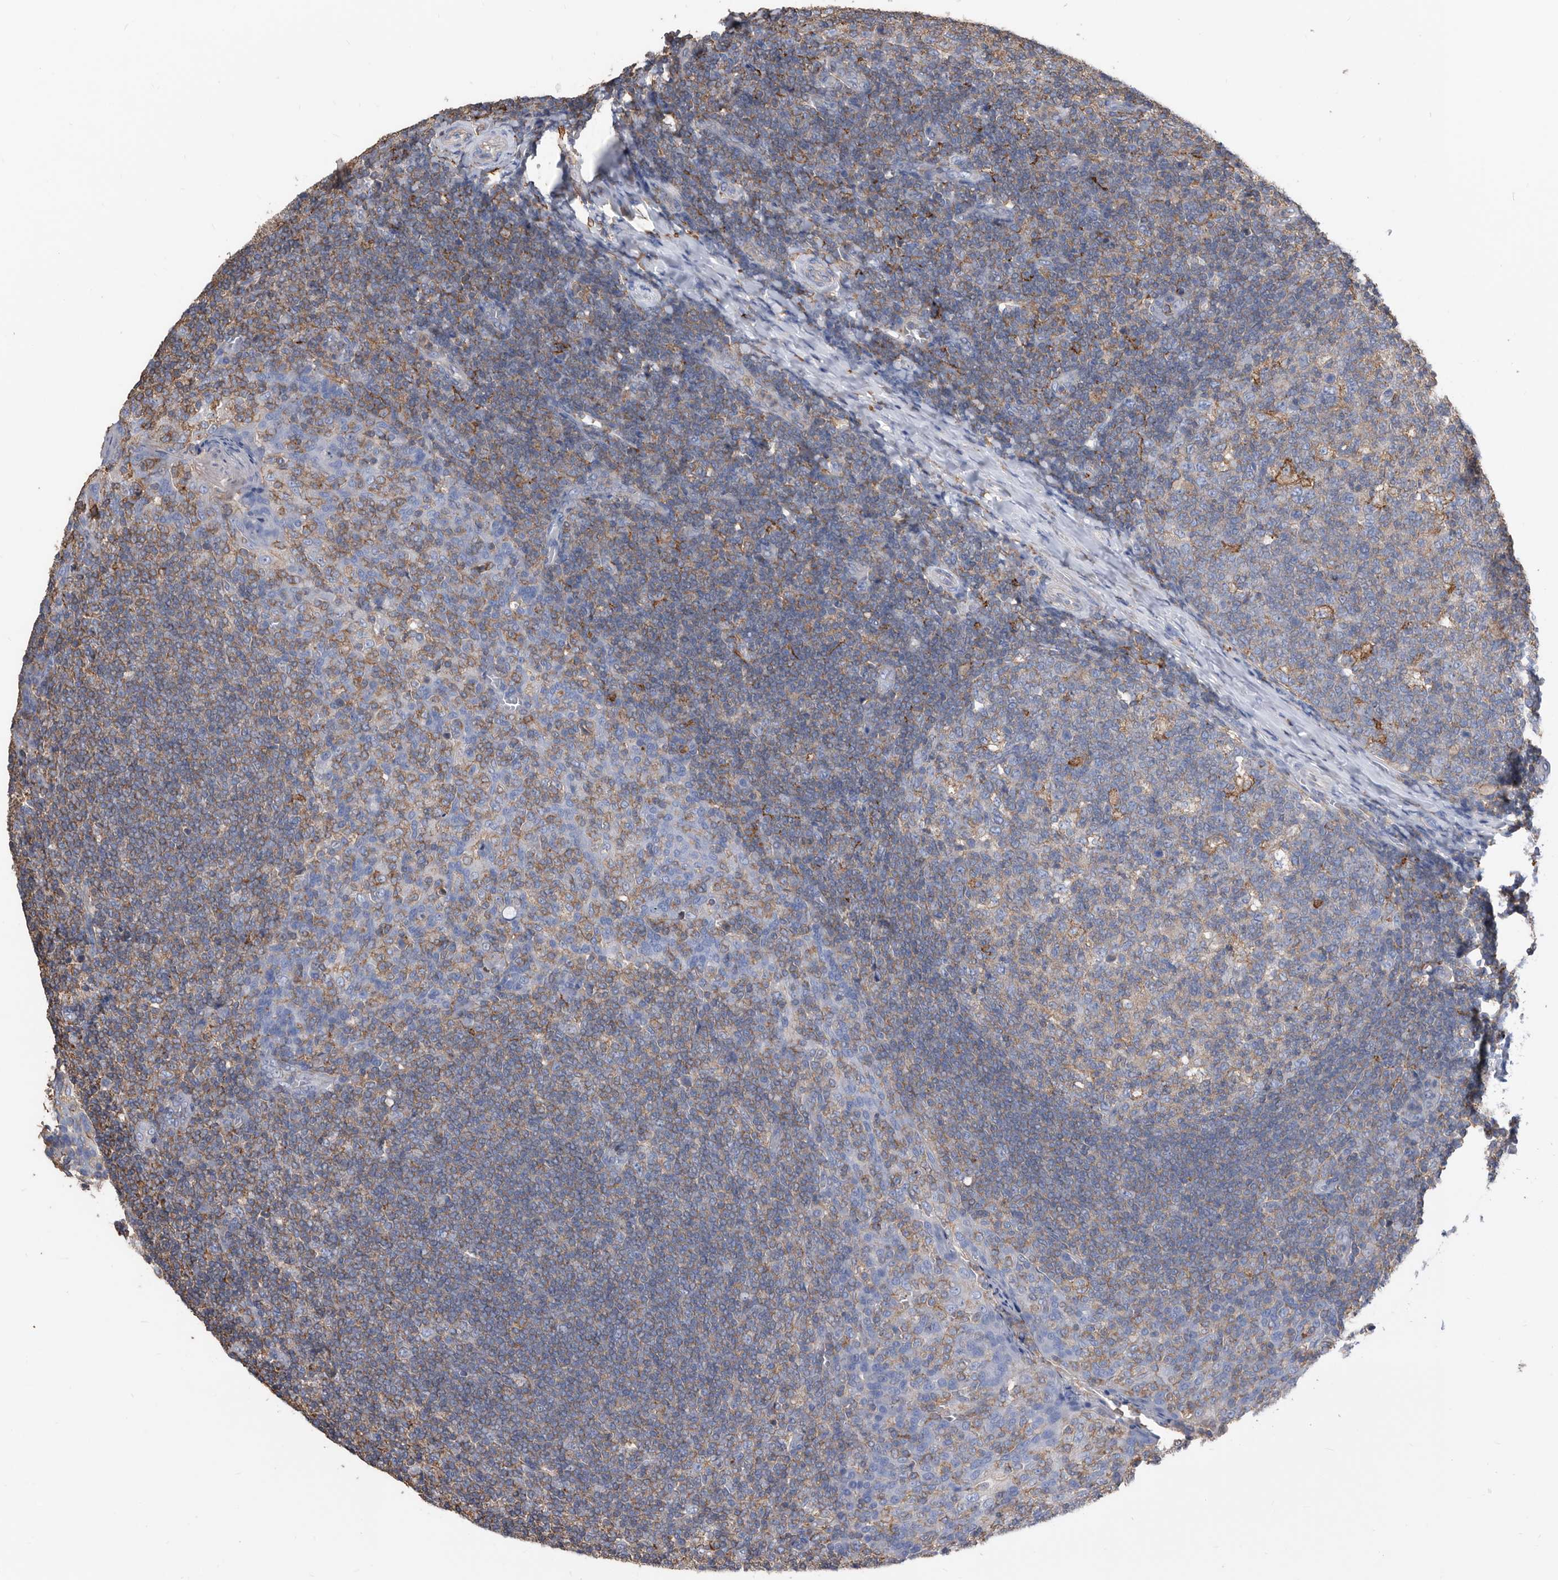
{"staining": {"intensity": "weak", "quantity": "25%-75%", "location": "cytoplasmic/membranous"}, "tissue": "tonsil", "cell_type": "Germinal center cells", "image_type": "normal", "snomed": [{"axis": "morphology", "description": "Normal tissue, NOS"}, {"axis": "topography", "description": "Tonsil"}], "caption": "Immunohistochemistry (IHC) staining of normal tonsil, which reveals low levels of weak cytoplasmic/membranous expression in about 25%-75% of germinal center cells indicating weak cytoplasmic/membranous protein staining. The staining was performed using DAB (brown) for protein detection and nuclei were counterstained in hematoxylin (blue).", "gene": "MS4A4A", "patient": {"sex": "female", "age": 19}}